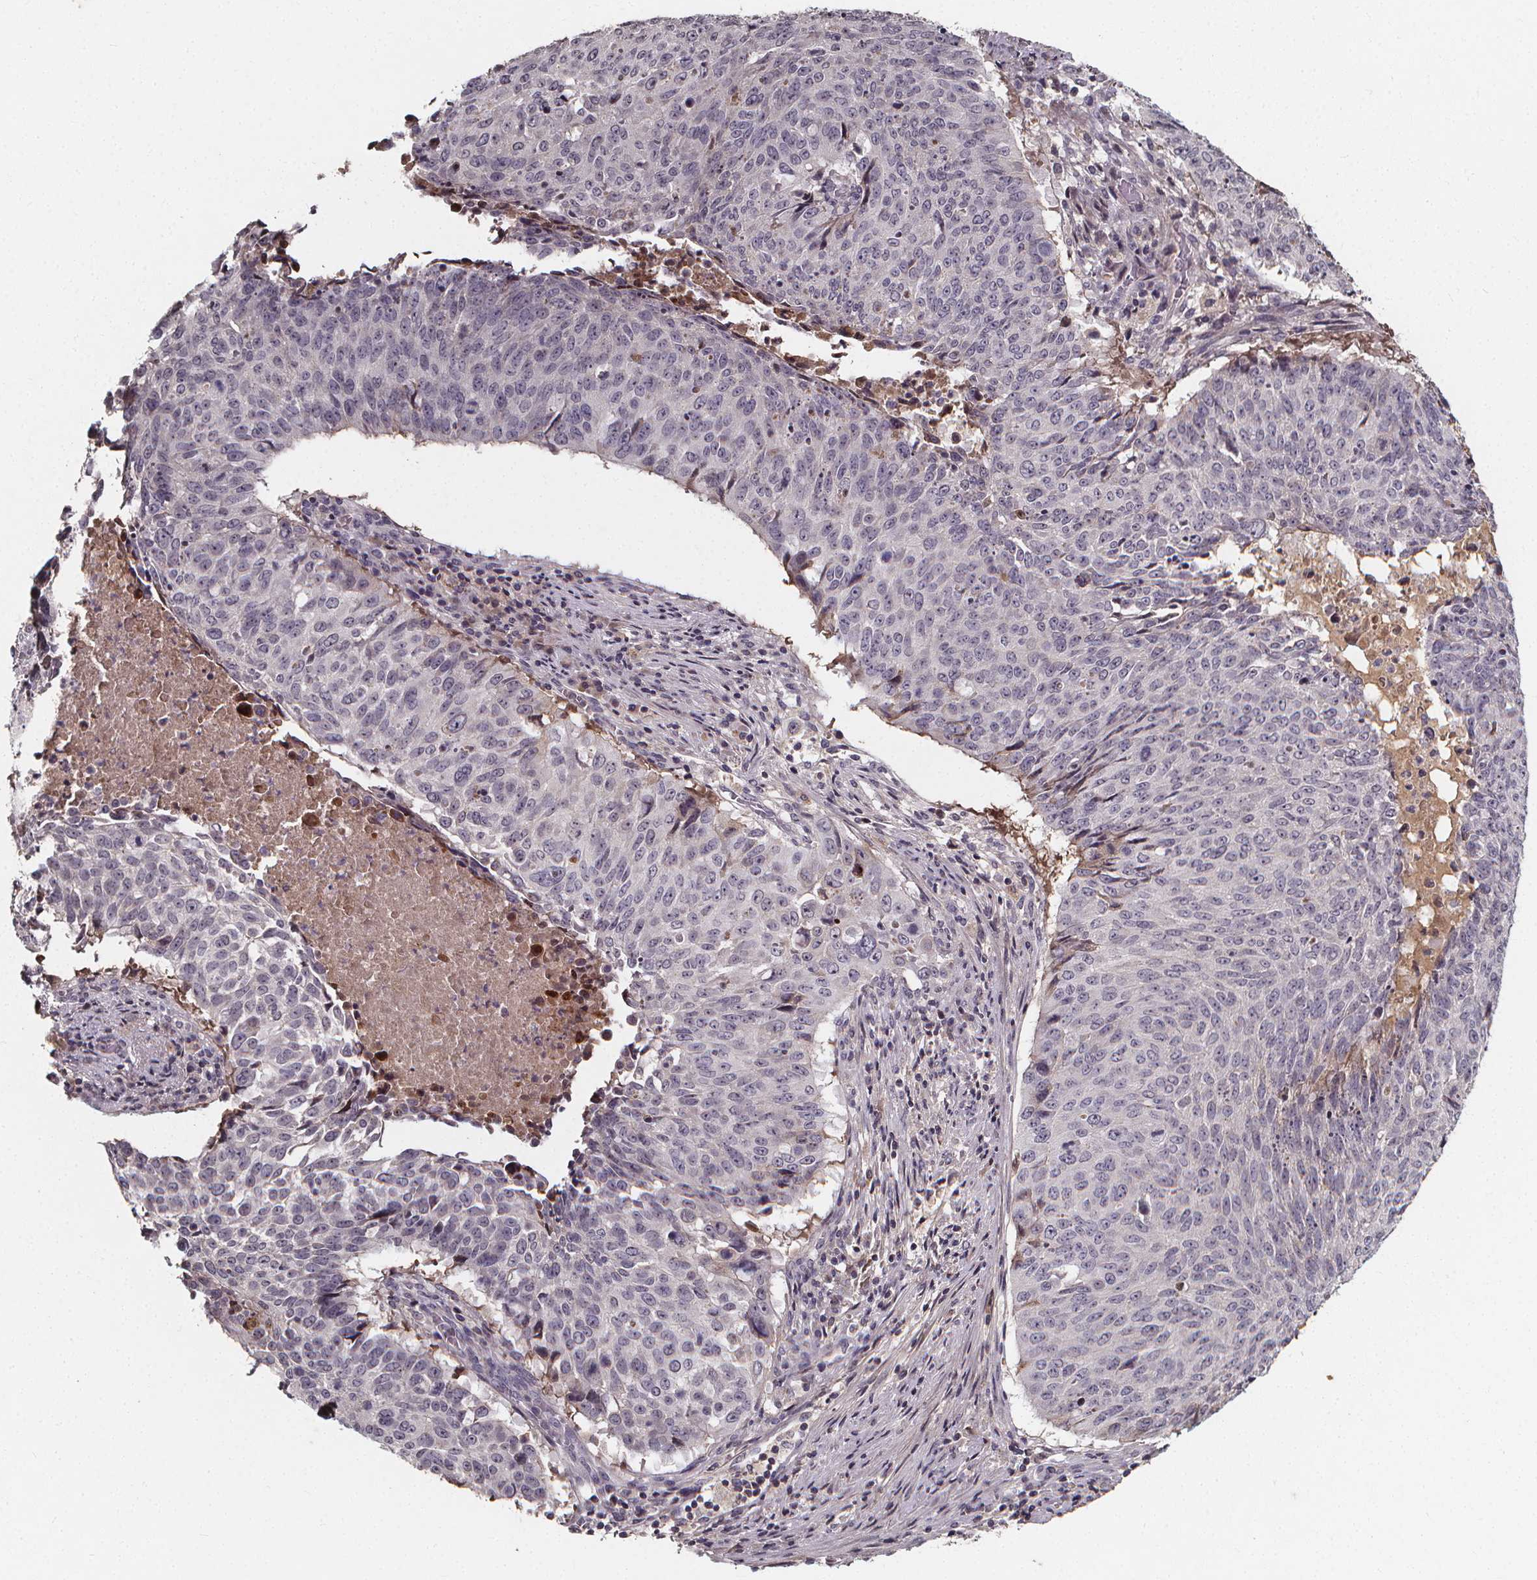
{"staining": {"intensity": "negative", "quantity": "none", "location": "none"}, "tissue": "lung cancer", "cell_type": "Tumor cells", "image_type": "cancer", "snomed": [{"axis": "morphology", "description": "Normal tissue, NOS"}, {"axis": "morphology", "description": "Squamous cell carcinoma, NOS"}, {"axis": "topography", "description": "Bronchus"}, {"axis": "topography", "description": "Lung"}], "caption": "Tumor cells show no significant positivity in lung cancer.", "gene": "SPAG8", "patient": {"sex": "male", "age": 64}}